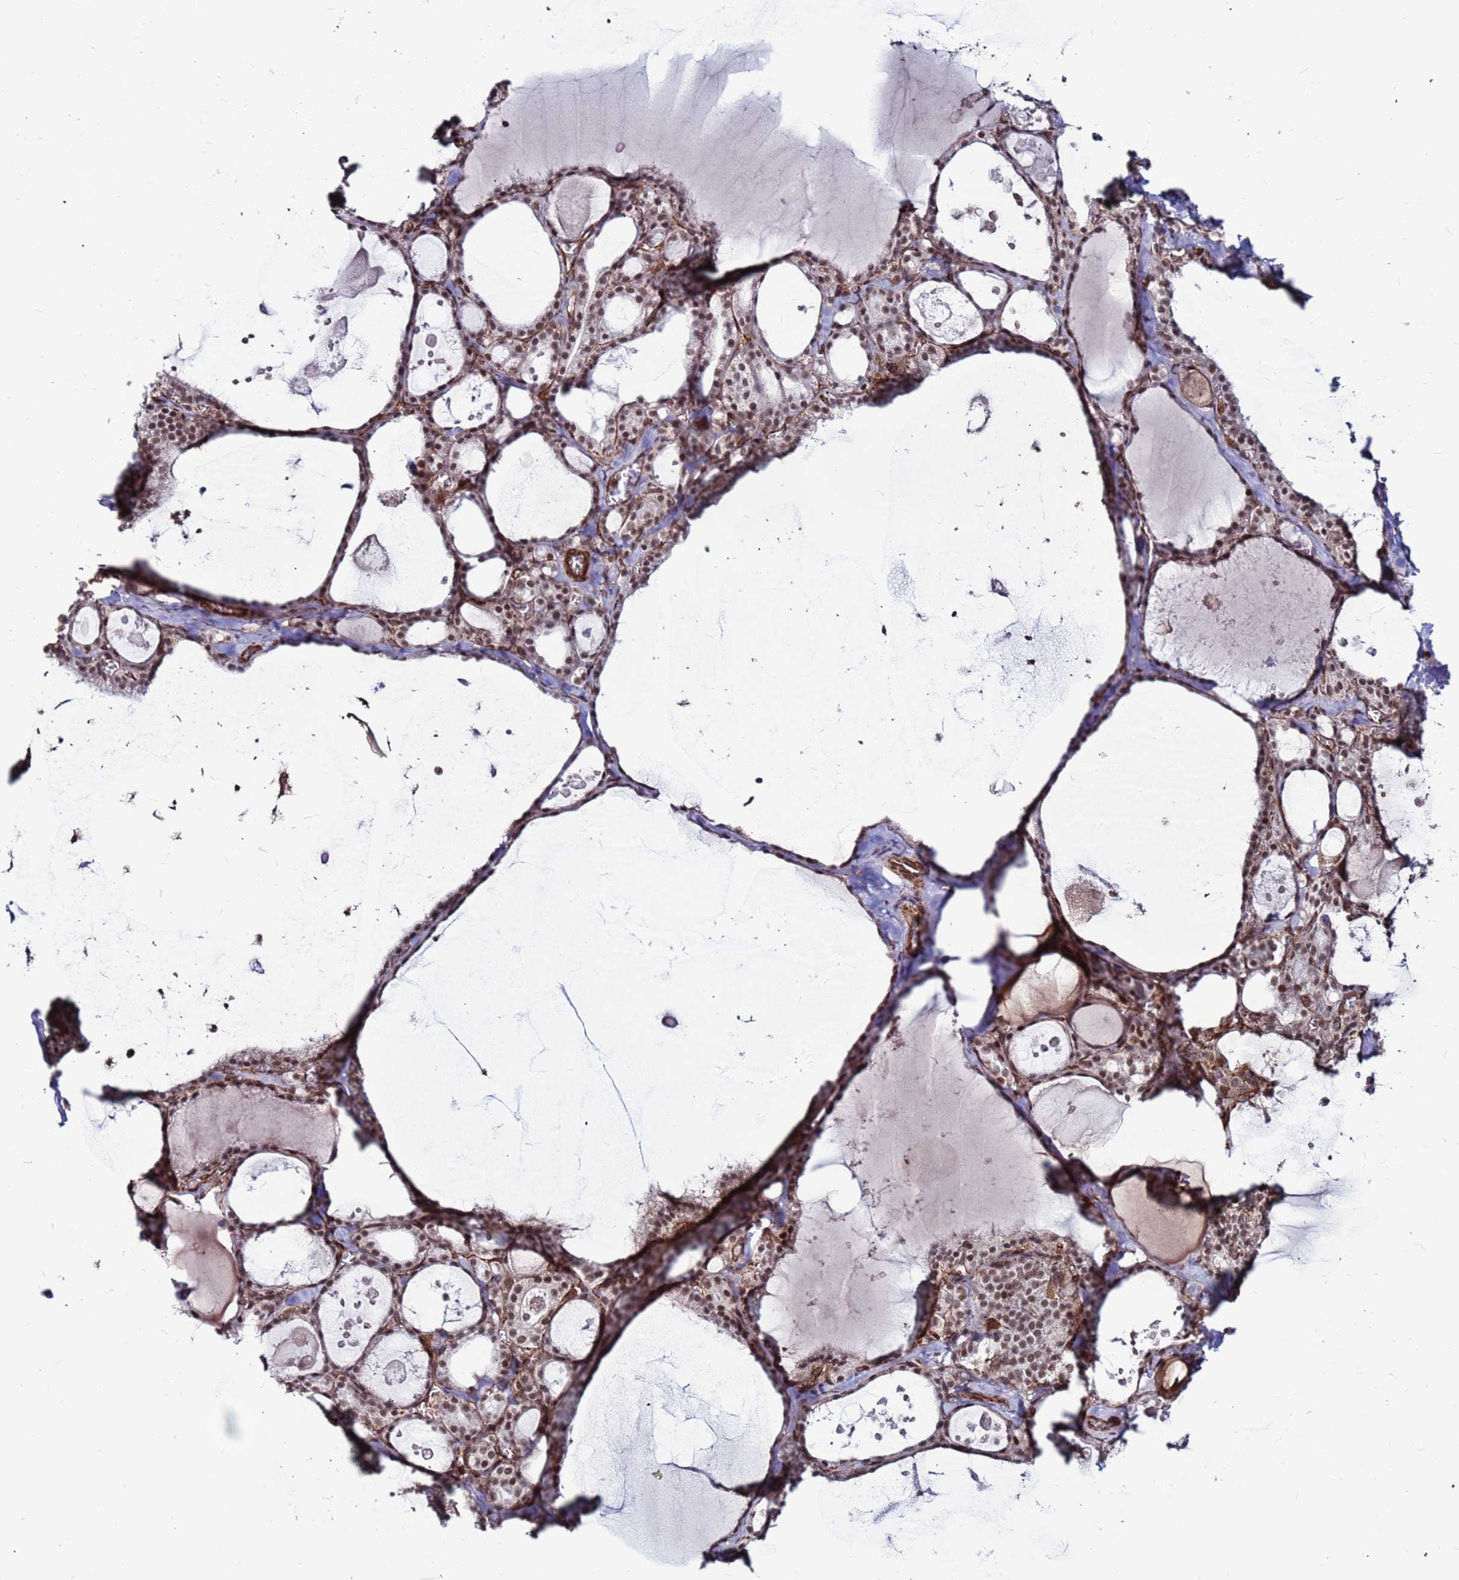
{"staining": {"intensity": "moderate", "quantity": ">75%", "location": "nuclear"}, "tissue": "thyroid gland", "cell_type": "Glandular cells", "image_type": "normal", "snomed": [{"axis": "morphology", "description": "Normal tissue, NOS"}, {"axis": "topography", "description": "Thyroid gland"}], "caption": "This image shows immunohistochemistry staining of unremarkable thyroid gland, with medium moderate nuclear expression in about >75% of glandular cells.", "gene": "CLK3", "patient": {"sex": "male", "age": 56}}